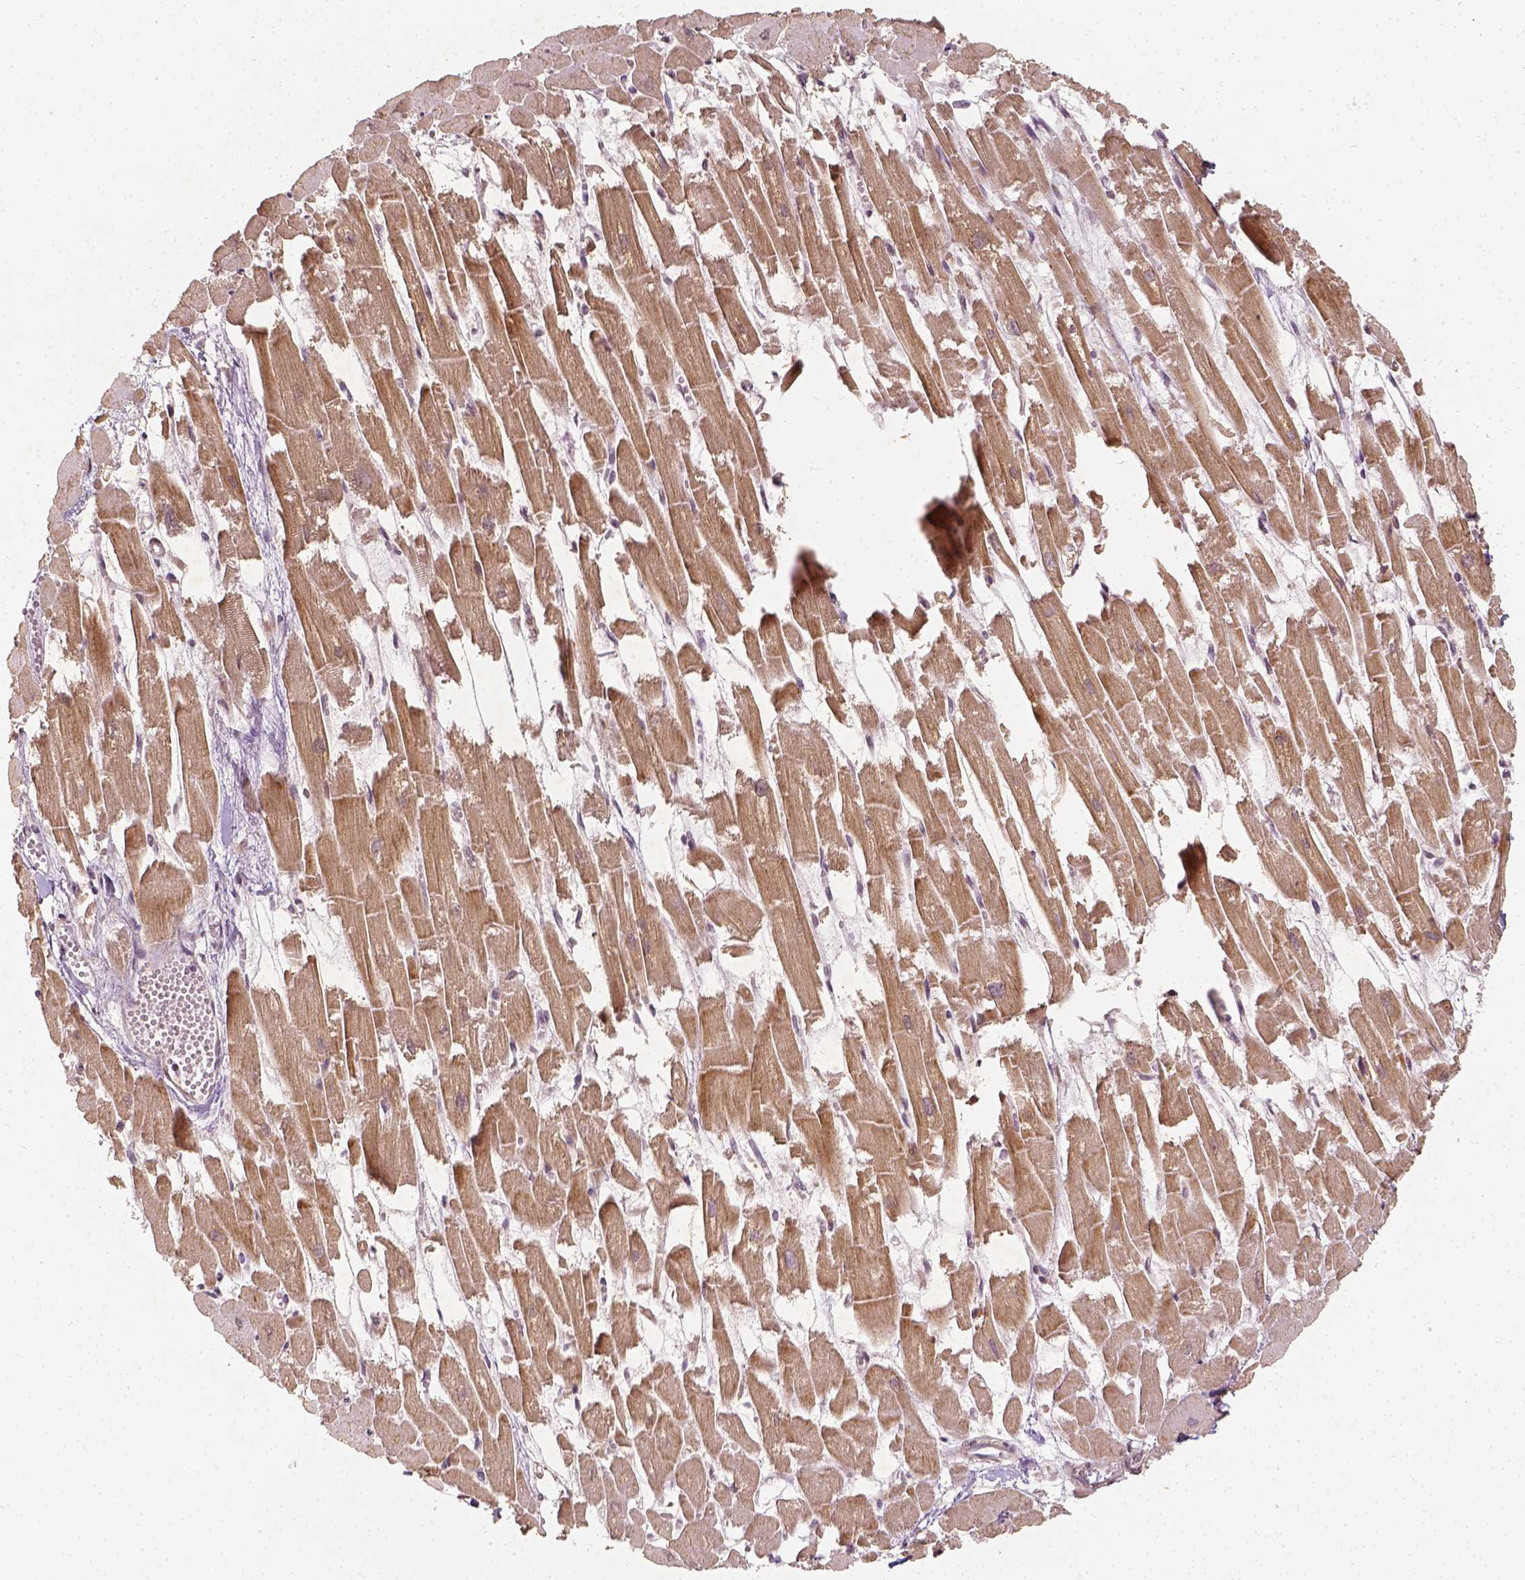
{"staining": {"intensity": "weak", "quantity": ">75%", "location": "cytoplasmic/membranous,nuclear"}, "tissue": "heart muscle", "cell_type": "Cardiomyocytes", "image_type": "normal", "snomed": [{"axis": "morphology", "description": "Normal tissue, NOS"}, {"axis": "topography", "description": "Heart"}], "caption": "A histopathology image of human heart muscle stained for a protein exhibits weak cytoplasmic/membranous,nuclear brown staining in cardiomyocytes. The staining was performed using DAB (3,3'-diaminobenzidine), with brown indicating positive protein expression. Nuclei are stained blue with hematoxylin.", "gene": "ZMAT3", "patient": {"sex": "female", "age": 52}}